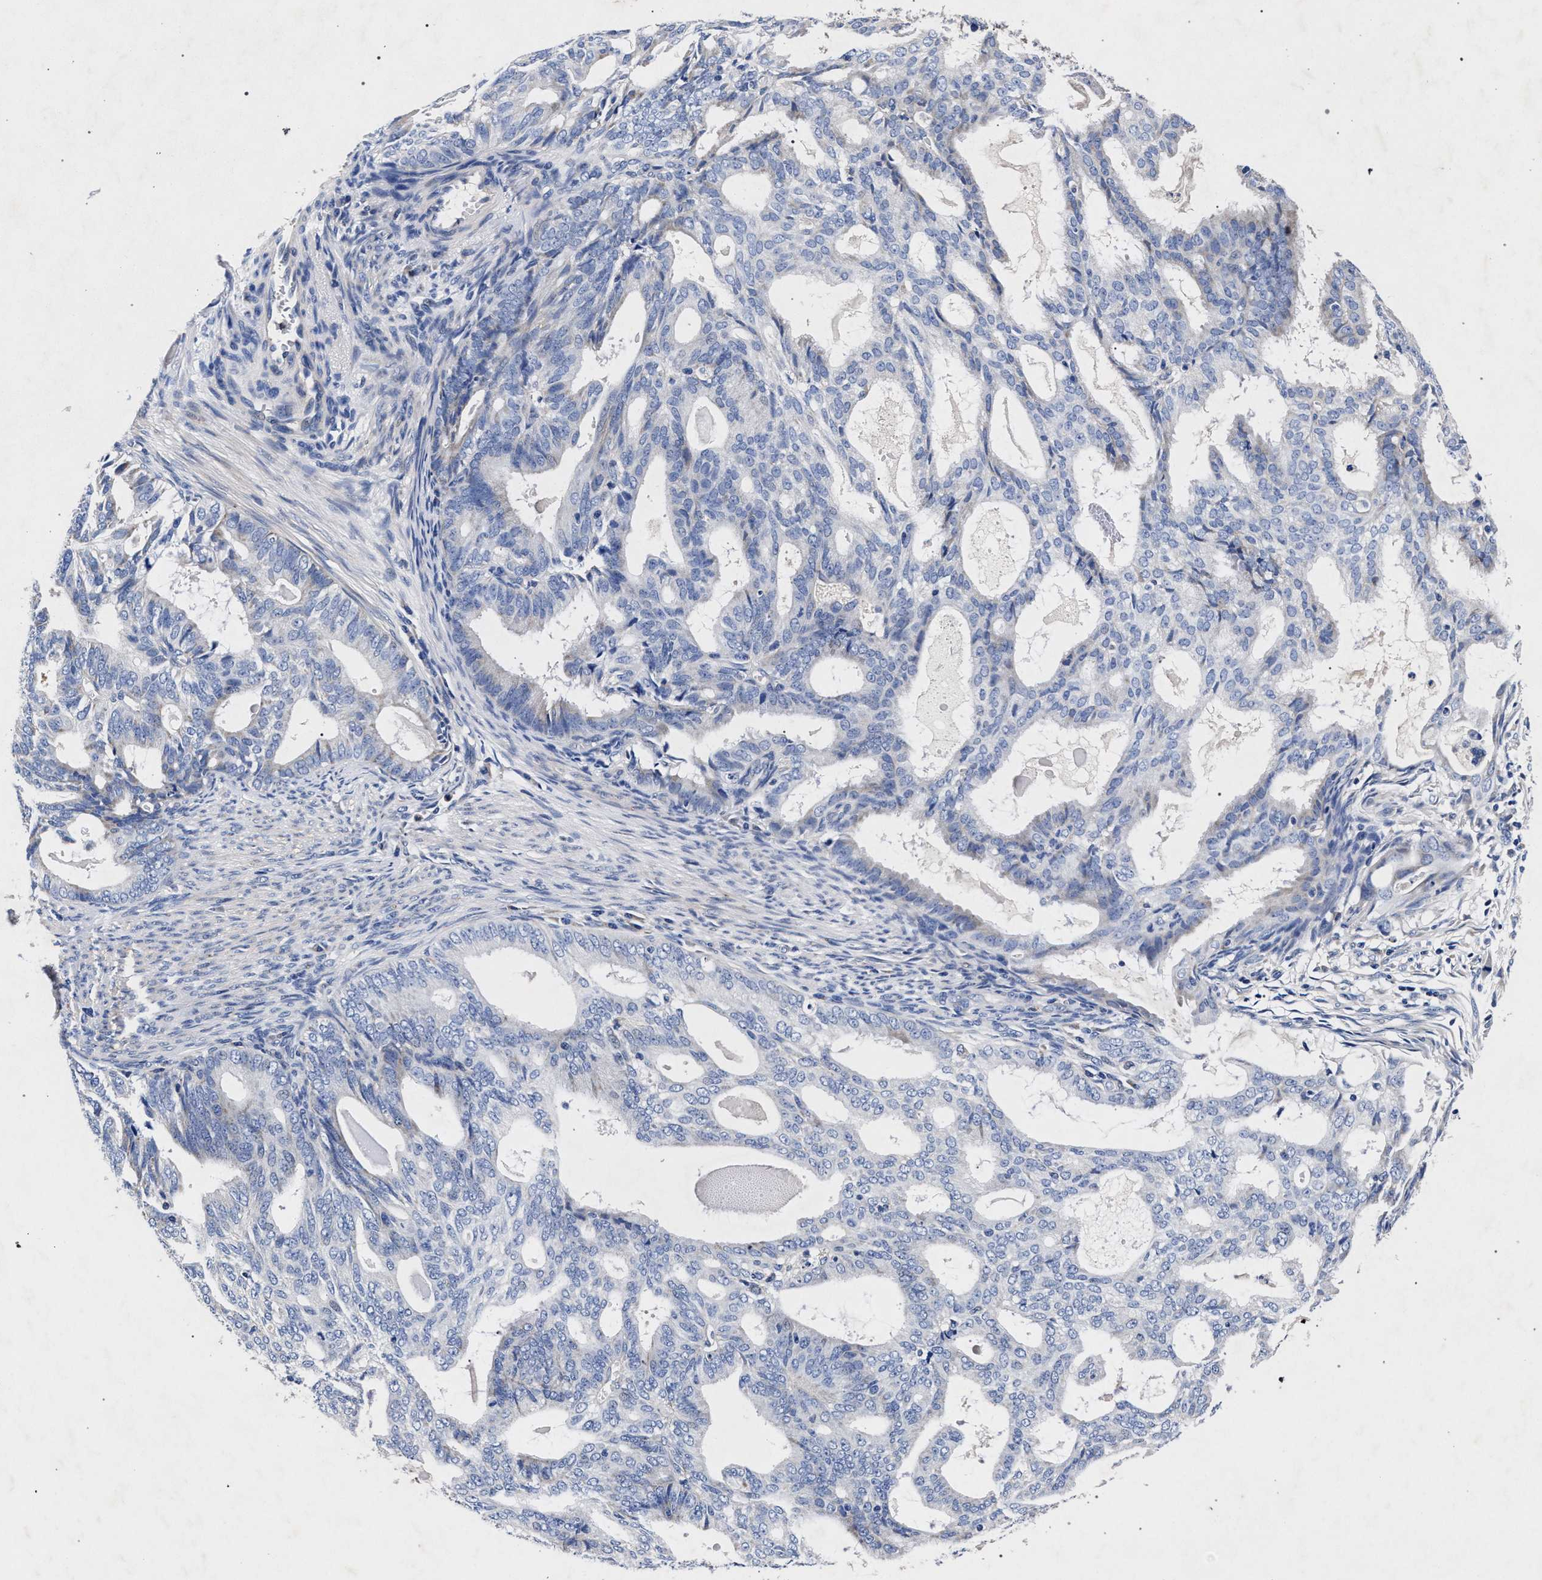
{"staining": {"intensity": "negative", "quantity": "none", "location": "none"}, "tissue": "endometrial cancer", "cell_type": "Tumor cells", "image_type": "cancer", "snomed": [{"axis": "morphology", "description": "Adenocarcinoma, NOS"}, {"axis": "topography", "description": "Endometrium"}], "caption": "A histopathology image of human adenocarcinoma (endometrial) is negative for staining in tumor cells.", "gene": "HSD17B14", "patient": {"sex": "female", "age": 58}}